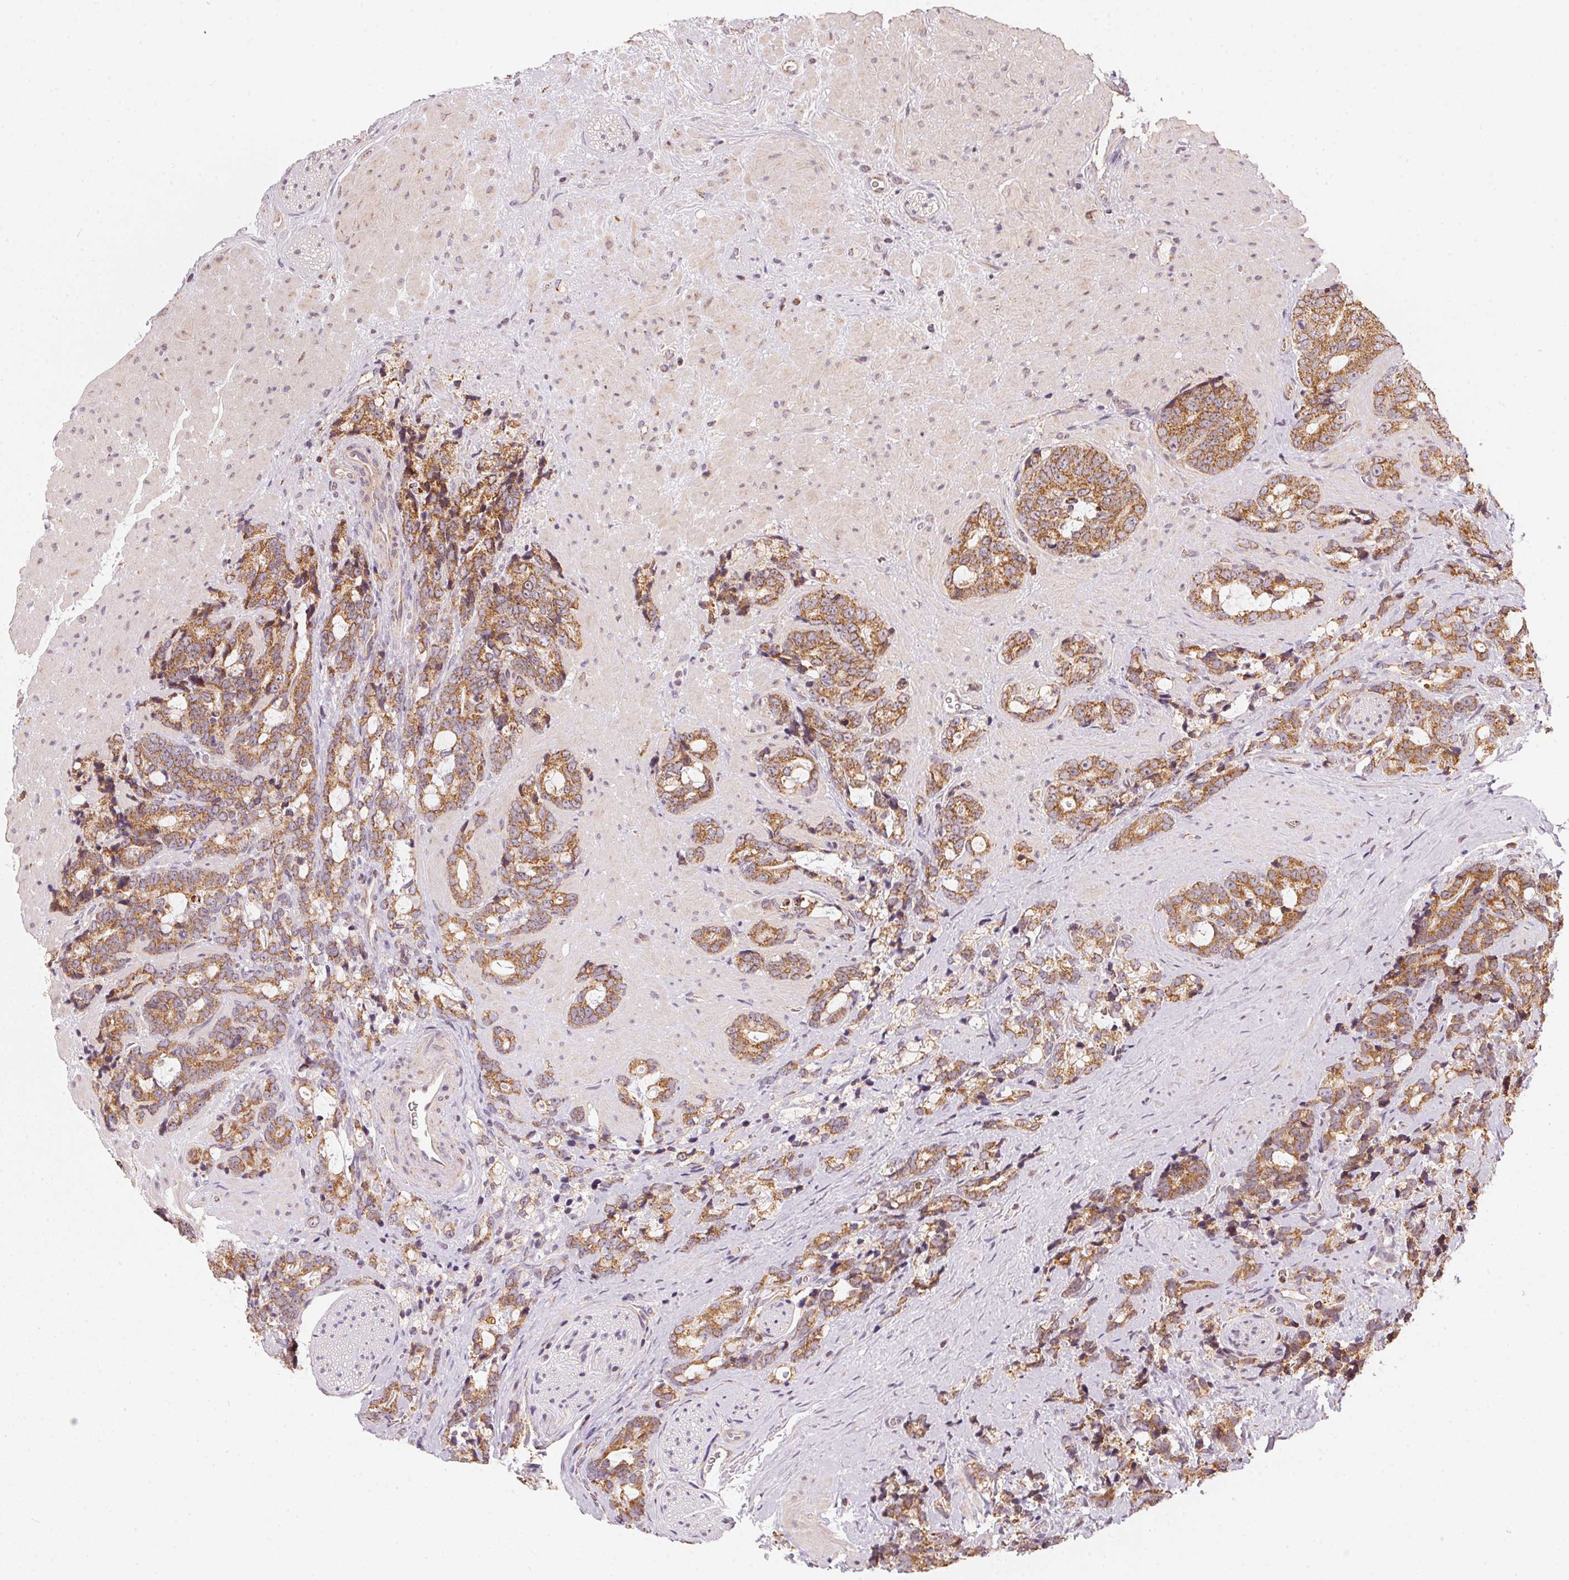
{"staining": {"intensity": "moderate", "quantity": ">75%", "location": "cytoplasmic/membranous"}, "tissue": "prostate cancer", "cell_type": "Tumor cells", "image_type": "cancer", "snomed": [{"axis": "morphology", "description": "Adenocarcinoma, High grade"}, {"axis": "topography", "description": "Prostate"}], "caption": "The photomicrograph demonstrates a brown stain indicating the presence of a protein in the cytoplasmic/membranous of tumor cells in adenocarcinoma (high-grade) (prostate). Using DAB (brown) and hematoxylin (blue) stains, captured at high magnification using brightfield microscopy.", "gene": "MATCAP1", "patient": {"sex": "male", "age": 74}}